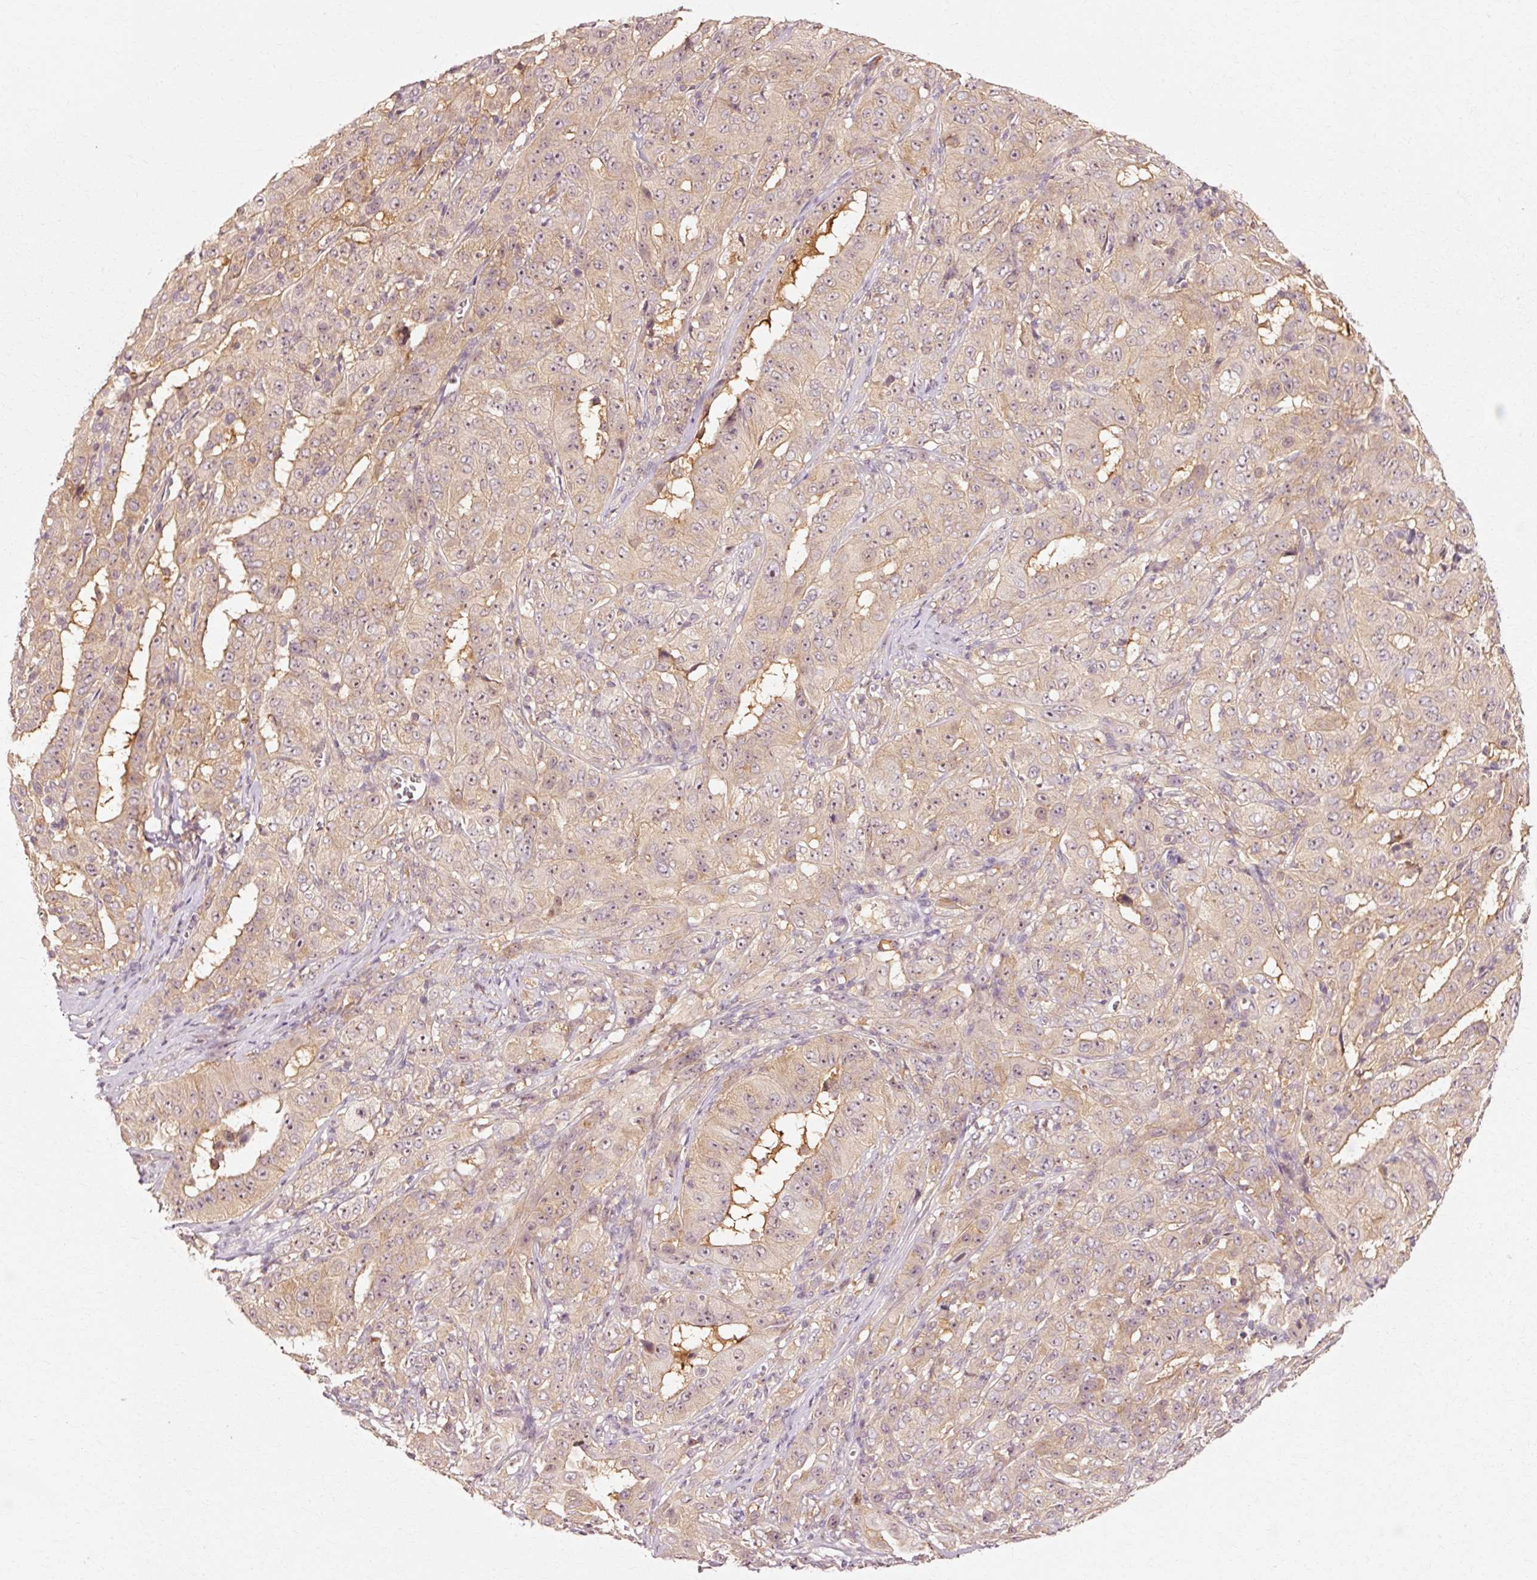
{"staining": {"intensity": "weak", "quantity": "25%-75%", "location": "cytoplasmic/membranous"}, "tissue": "pancreatic cancer", "cell_type": "Tumor cells", "image_type": "cancer", "snomed": [{"axis": "morphology", "description": "Adenocarcinoma, NOS"}, {"axis": "topography", "description": "Pancreas"}], "caption": "The immunohistochemical stain shows weak cytoplasmic/membranous positivity in tumor cells of pancreatic cancer tissue. The protein of interest is stained brown, and the nuclei are stained in blue (DAB IHC with brightfield microscopy, high magnification).", "gene": "RGPD5", "patient": {"sex": "male", "age": 63}}